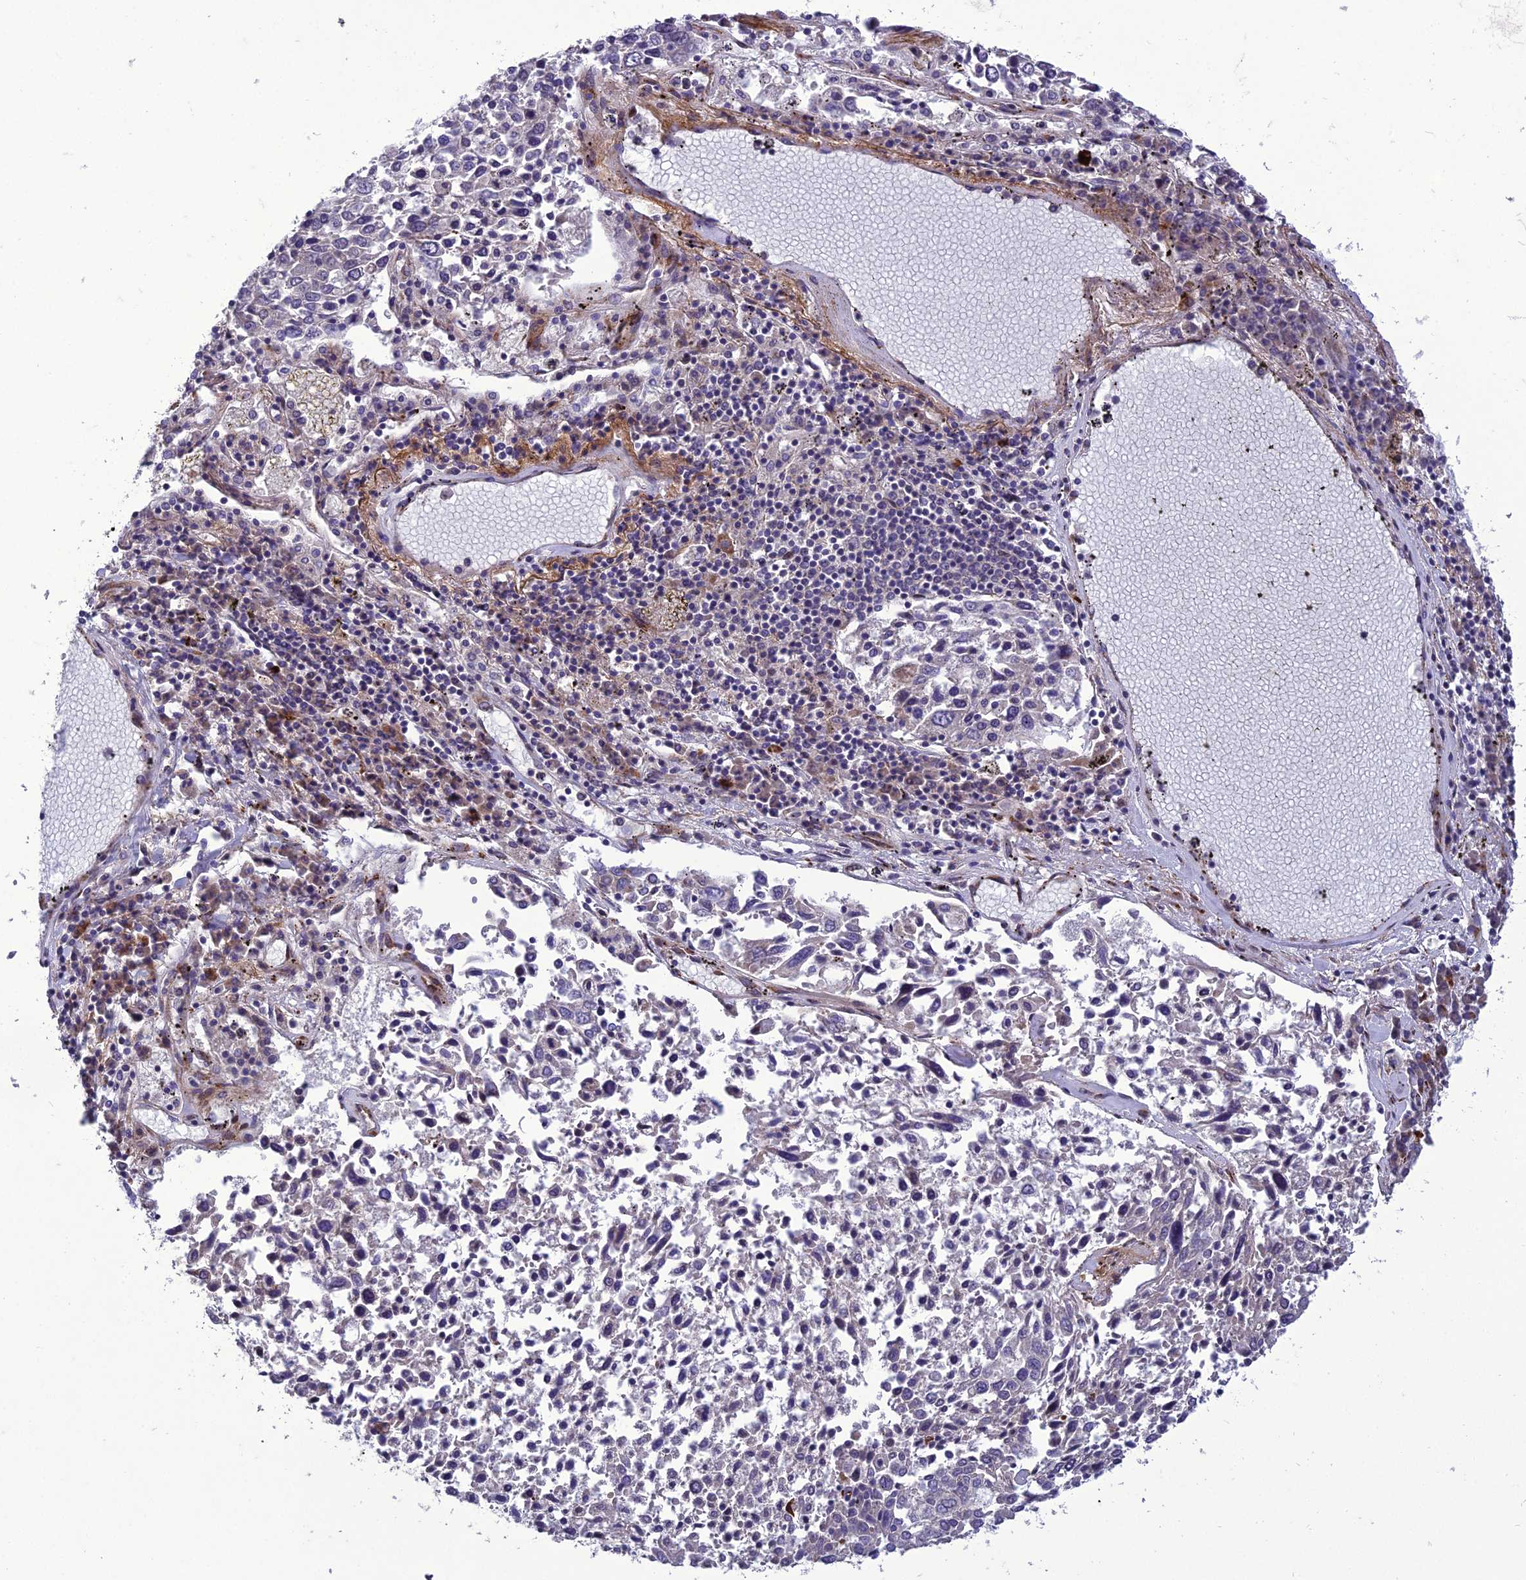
{"staining": {"intensity": "negative", "quantity": "none", "location": "none"}, "tissue": "lung cancer", "cell_type": "Tumor cells", "image_type": "cancer", "snomed": [{"axis": "morphology", "description": "Squamous cell carcinoma, NOS"}, {"axis": "topography", "description": "Lung"}], "caption": "Photomicrograph shows no protein positivity in tumor cells of lung squamous cell carcinoma tissue.", "gene": "ADIPOR2", "patient": {"sex": "male", "age": 65}}